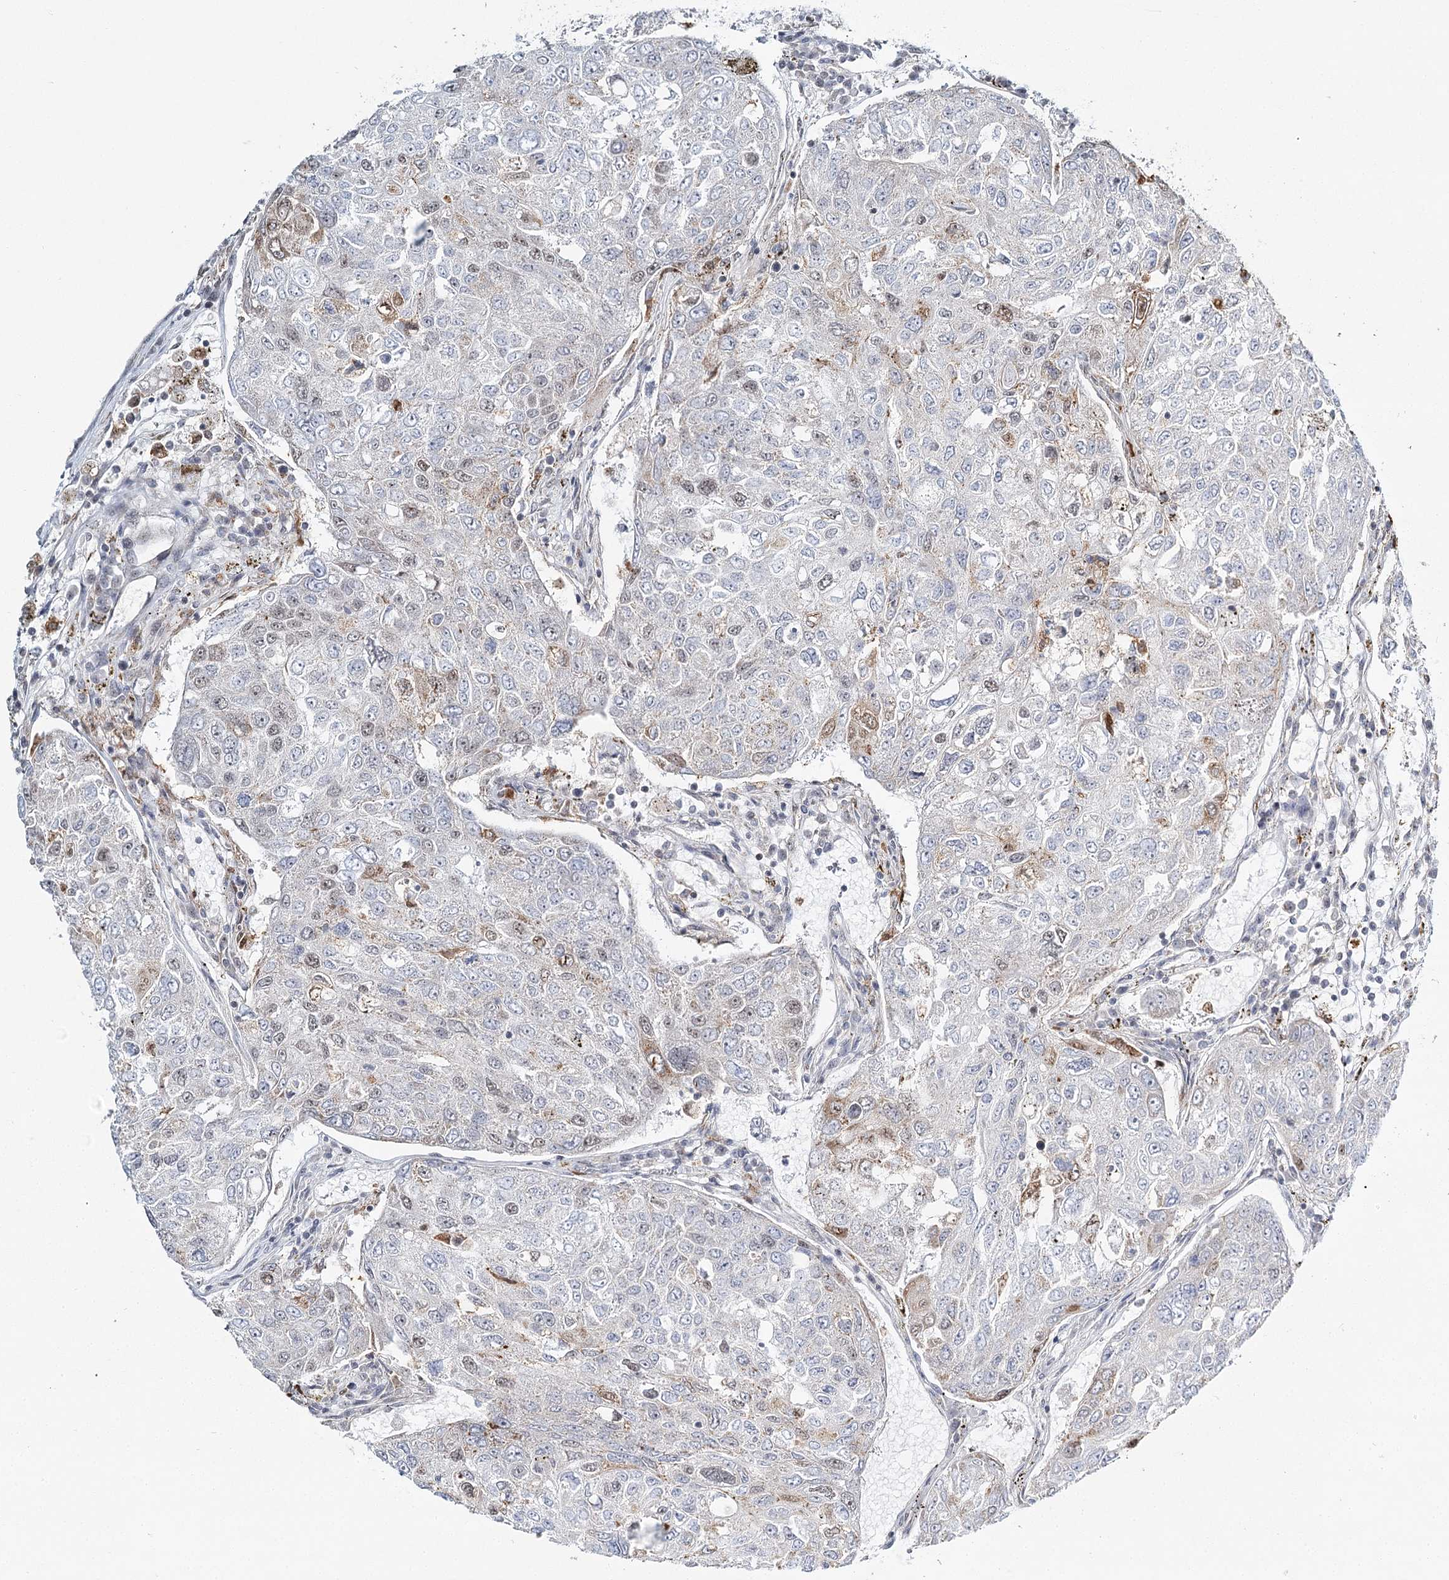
{"staining": {"intensity": "moderate", "quantity": "<25%", "location": "cytoplasmic/membranous,nuclear"}, "tissue": "urothelial cancer", "cell_type": "Tumor cells", "image_type": "cancer", "snomed": [{"axis": "morphology", "description": "Urothelial carcinoma, High grade"}, {"axis": "topography", "description": "Lymph node"}, {"axis": "topography", "description": "Urinary bladder"}], "caption": "Urothelial cancer stained for a protein demonstrates moderate cytoplasmic/membranous and nuclear positivity in tumor cells. (Brightfield microscopy of DAB IHC at high magnification).", "gene": "ATAD1", "patient": {"sex": "male", "age": 51}}